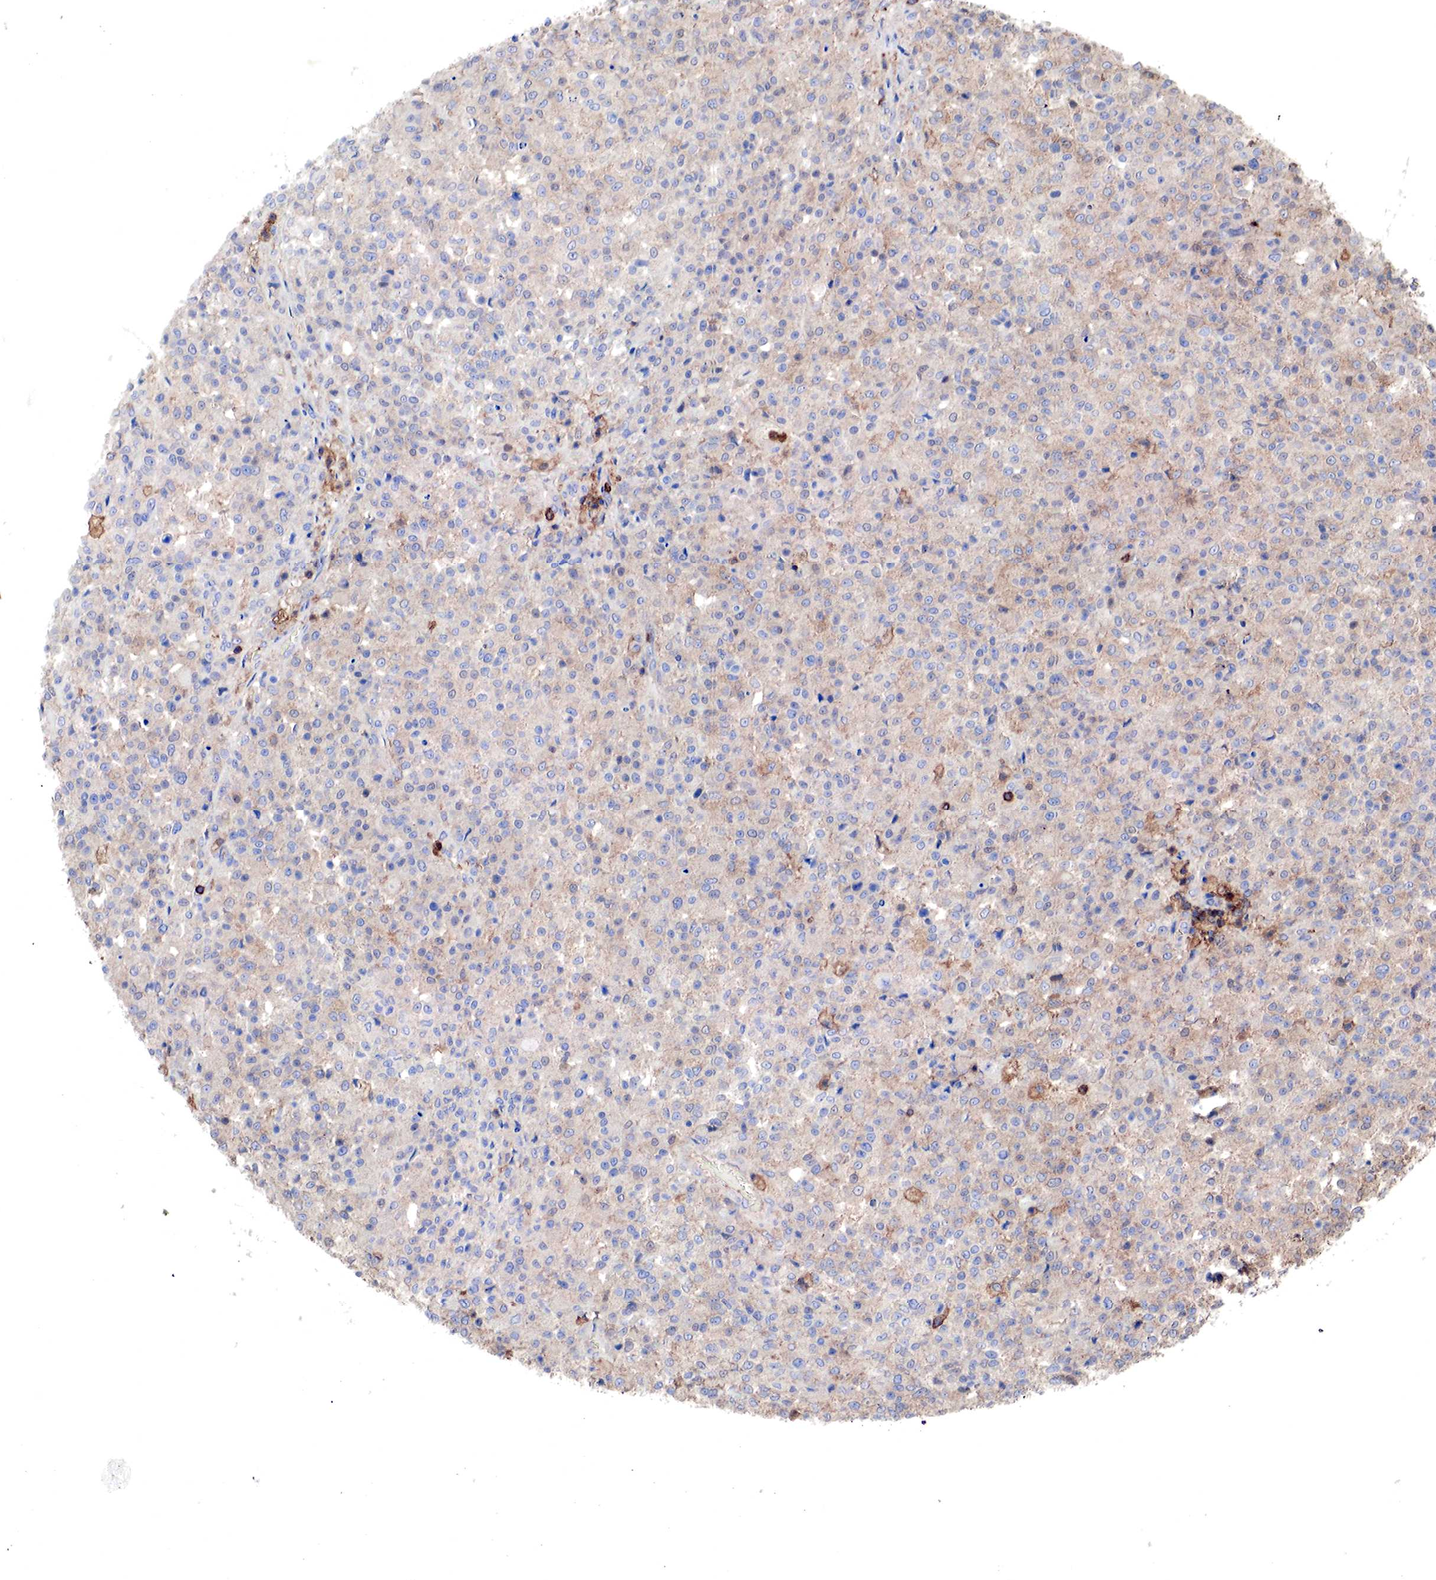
{"staining": {"intensity": "negative", "quantity": "none", "location": "none"}, "tissue": "testis cancer", "cell_type": "Tumor cells", "image_type": "cancer", "snomed": [{"axis": "morphology", "description": "Seminoma, NOS"}, {"axis": "topography", "description": "Testis"}], "caption": "This micrograph is of seminoma (testis) stained with immunohistochemistry (IHC) to label a protein in brown with the nuclei are counter-stained blue. There is no positivity in tumor cells.", "gene": "G6PD", "patient": {"sex": "male", "age": 59}}